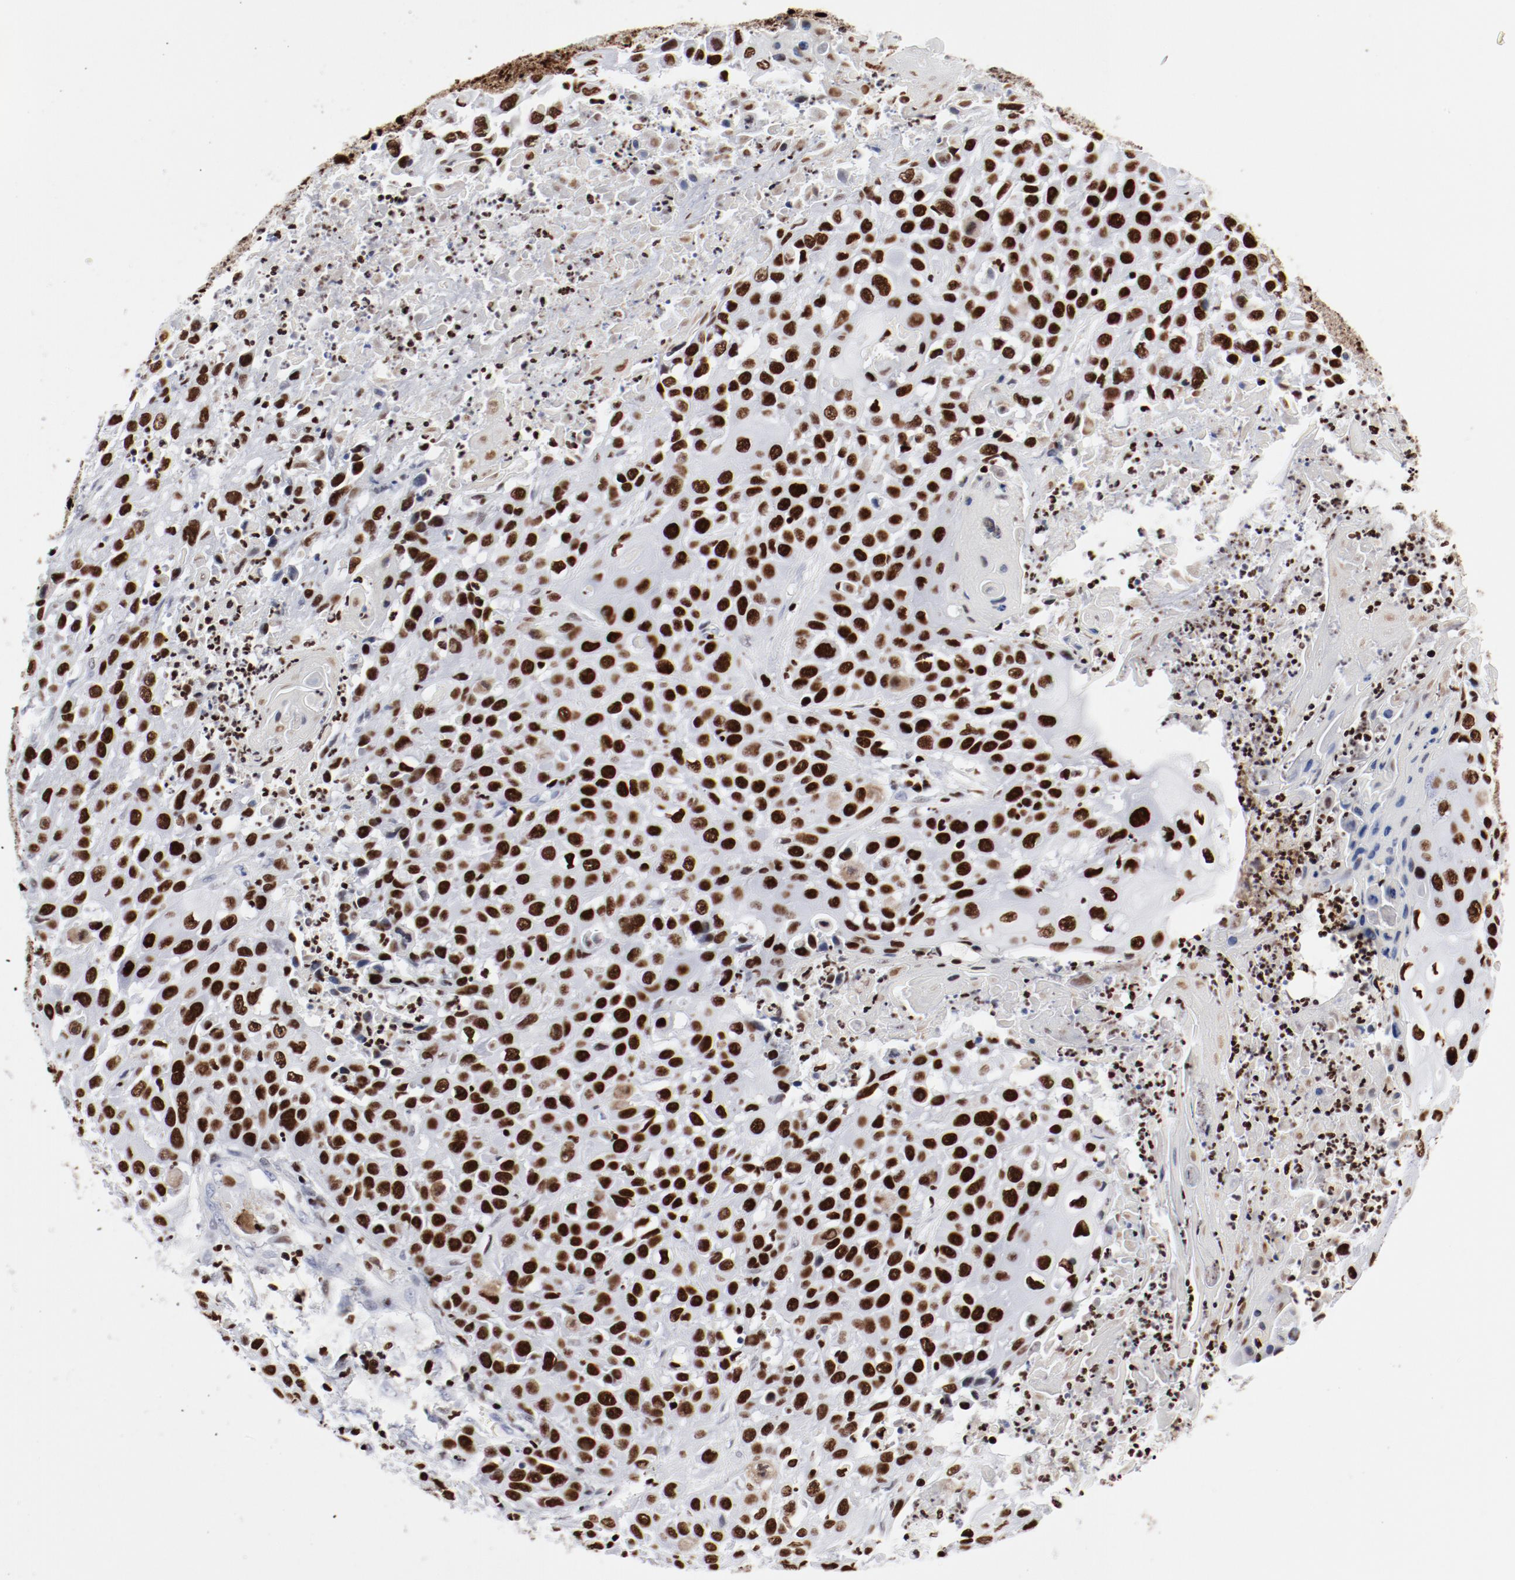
{"staining": {"intensity": "strong", "quantity": ">75%", "location": "nuclear"}, "tissue": "cervical cancer", "cell_type": "Tumor cells", "image_type": "cancer", "snomed": [{"axis": "morphology", "description": "Squamous cell carcinoma, NOS"}, {"axis": "topography", "description": "Cervix"}], "caption": "Squamous cell carcinoma (cervical) stained with IHC exhibits strong nuclear positivity in approximately >75% of tumor cells.", "gene": "SMARCC2", "patient": {"sex": "female", "age": 39}}